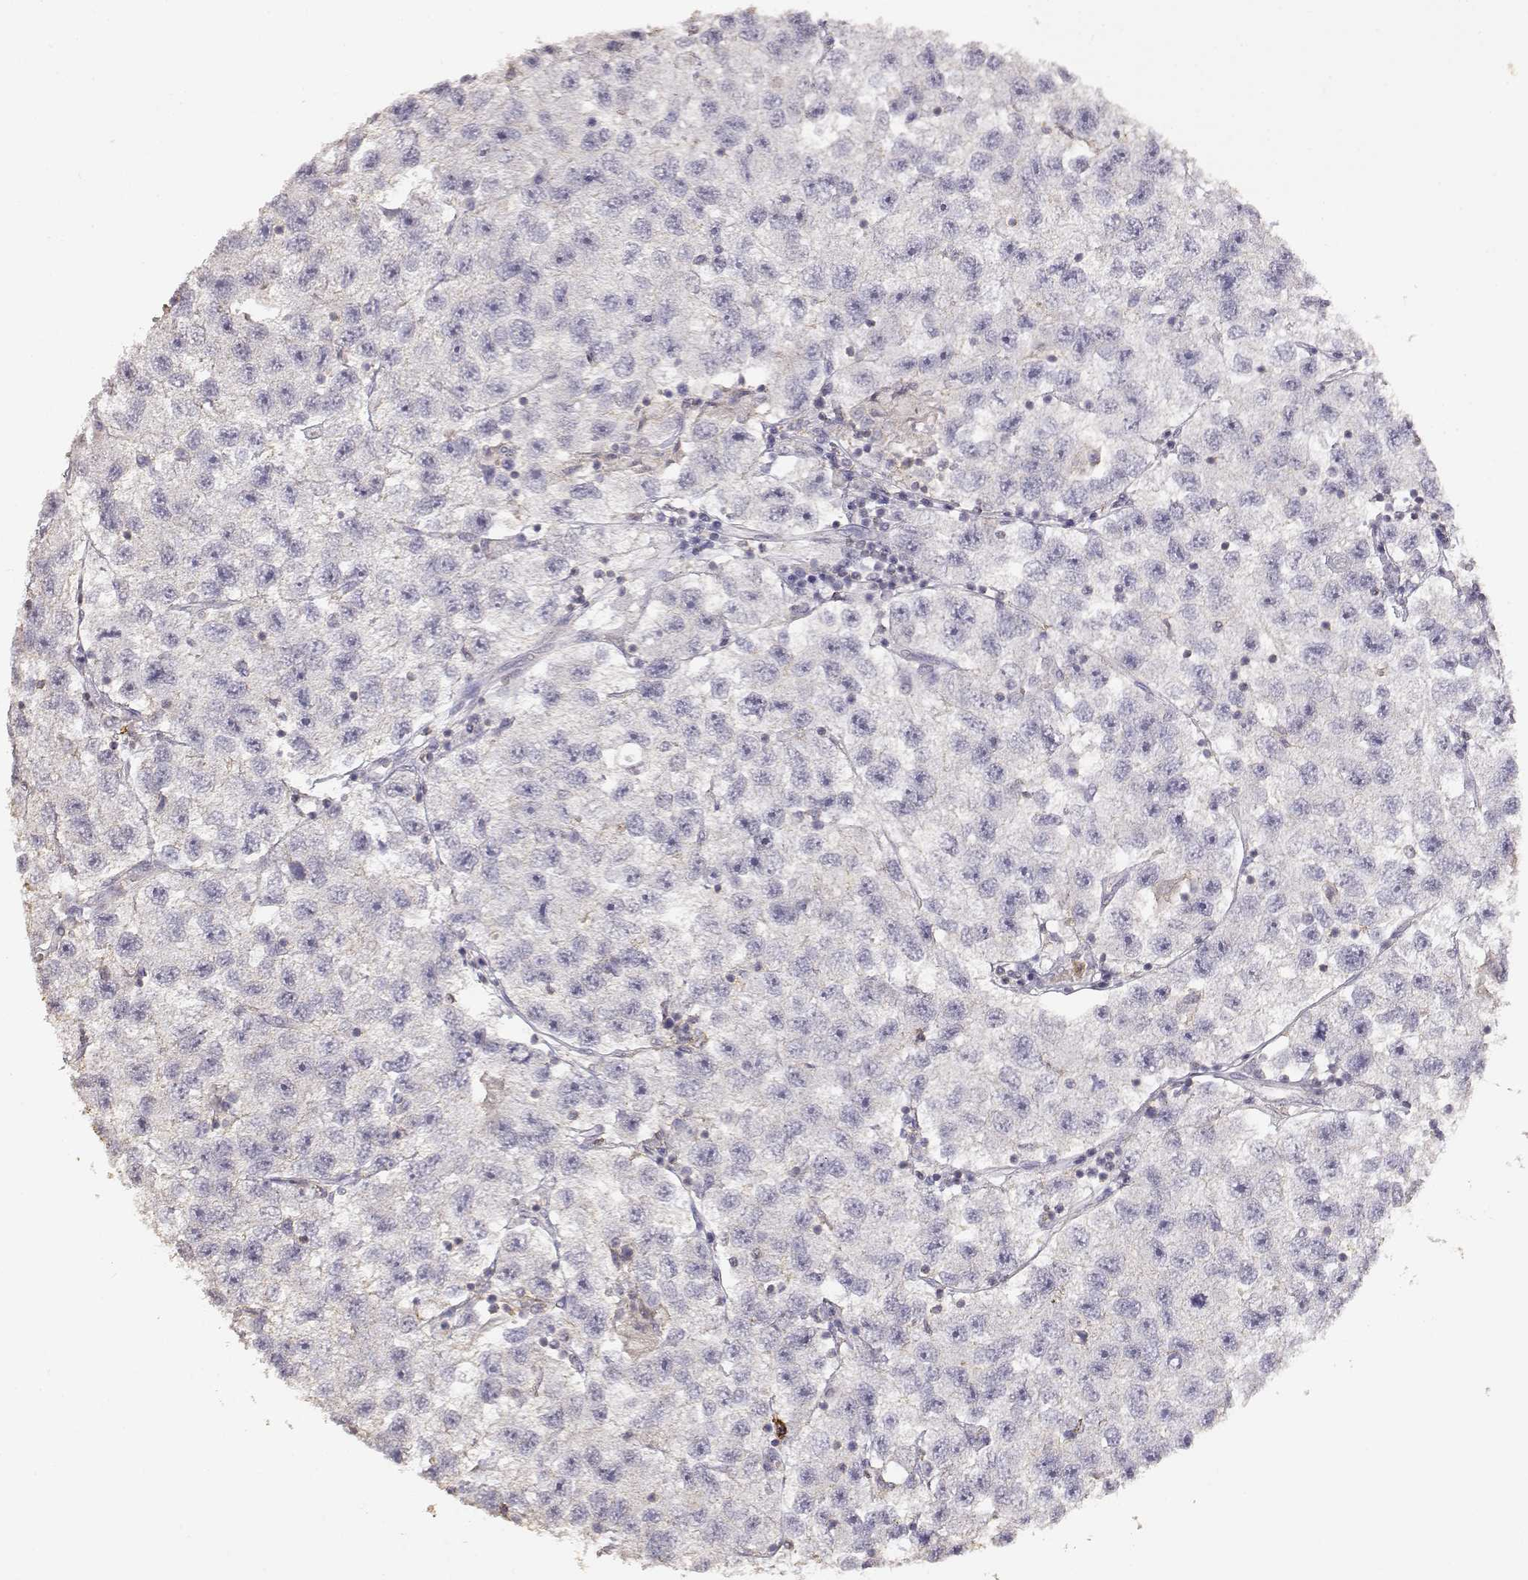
{"staining": {"intensity": "negative", "quantity": "none", "location": "none"}, "tissue": "testis cancer", "cell_type": "Tumor cells", "image_type": "cancer", "snomed": [{"axis": "morphology", "description": "Seminoma, NOS"}, {"axis": "topography", "description": "Testis"}], "caption": "Tumor cells are negative for brown protein staining in testis cancer (seminoma). (Stains: DAB immunohistochemistry with hematoxylin counter stain, Microscopy: brightfield microscopy at high magnification).", "gene": "TNFRSF10C", "patient": {"sex": "male", "age": 26}}